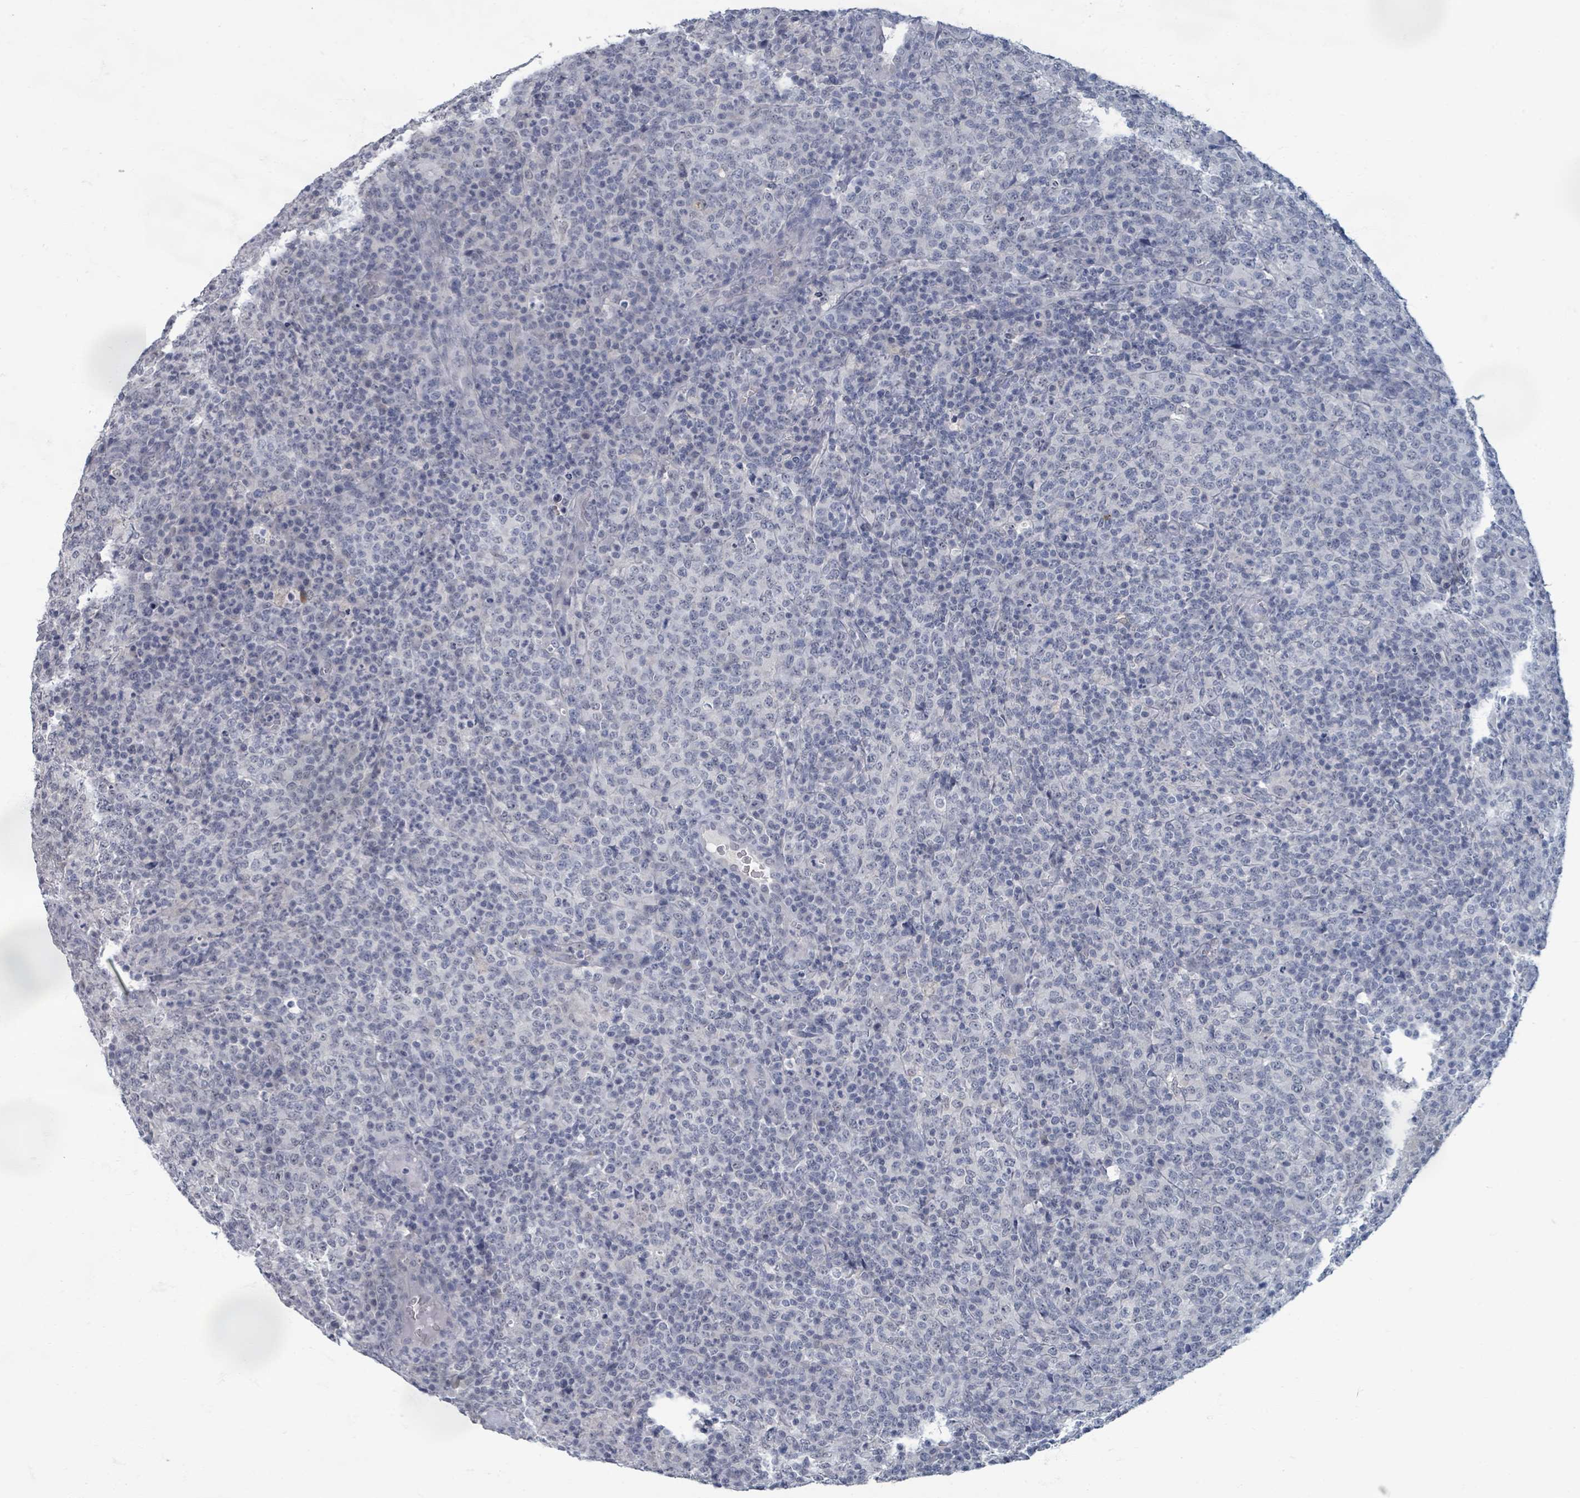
{"staining": {"intensity": "negative", "quantity": "none", "location": "none"}, "tissue": "lymphoma", "cell_type": "Tumor cells", "image_type": "cancer", "snomed": [{"axis": "morphology", "description": "Malignant lymphoma, non-Hodgkin's type, High grade"}, {"axis": "topography", "description": "Lymph node"}], "caption": "A high-resolution image shows IHC staining of lymphoma, which demonstrates no significant staining in tumor cells.", "gene": "WNT11", "patient": {"sex": "male", "age": 54}}